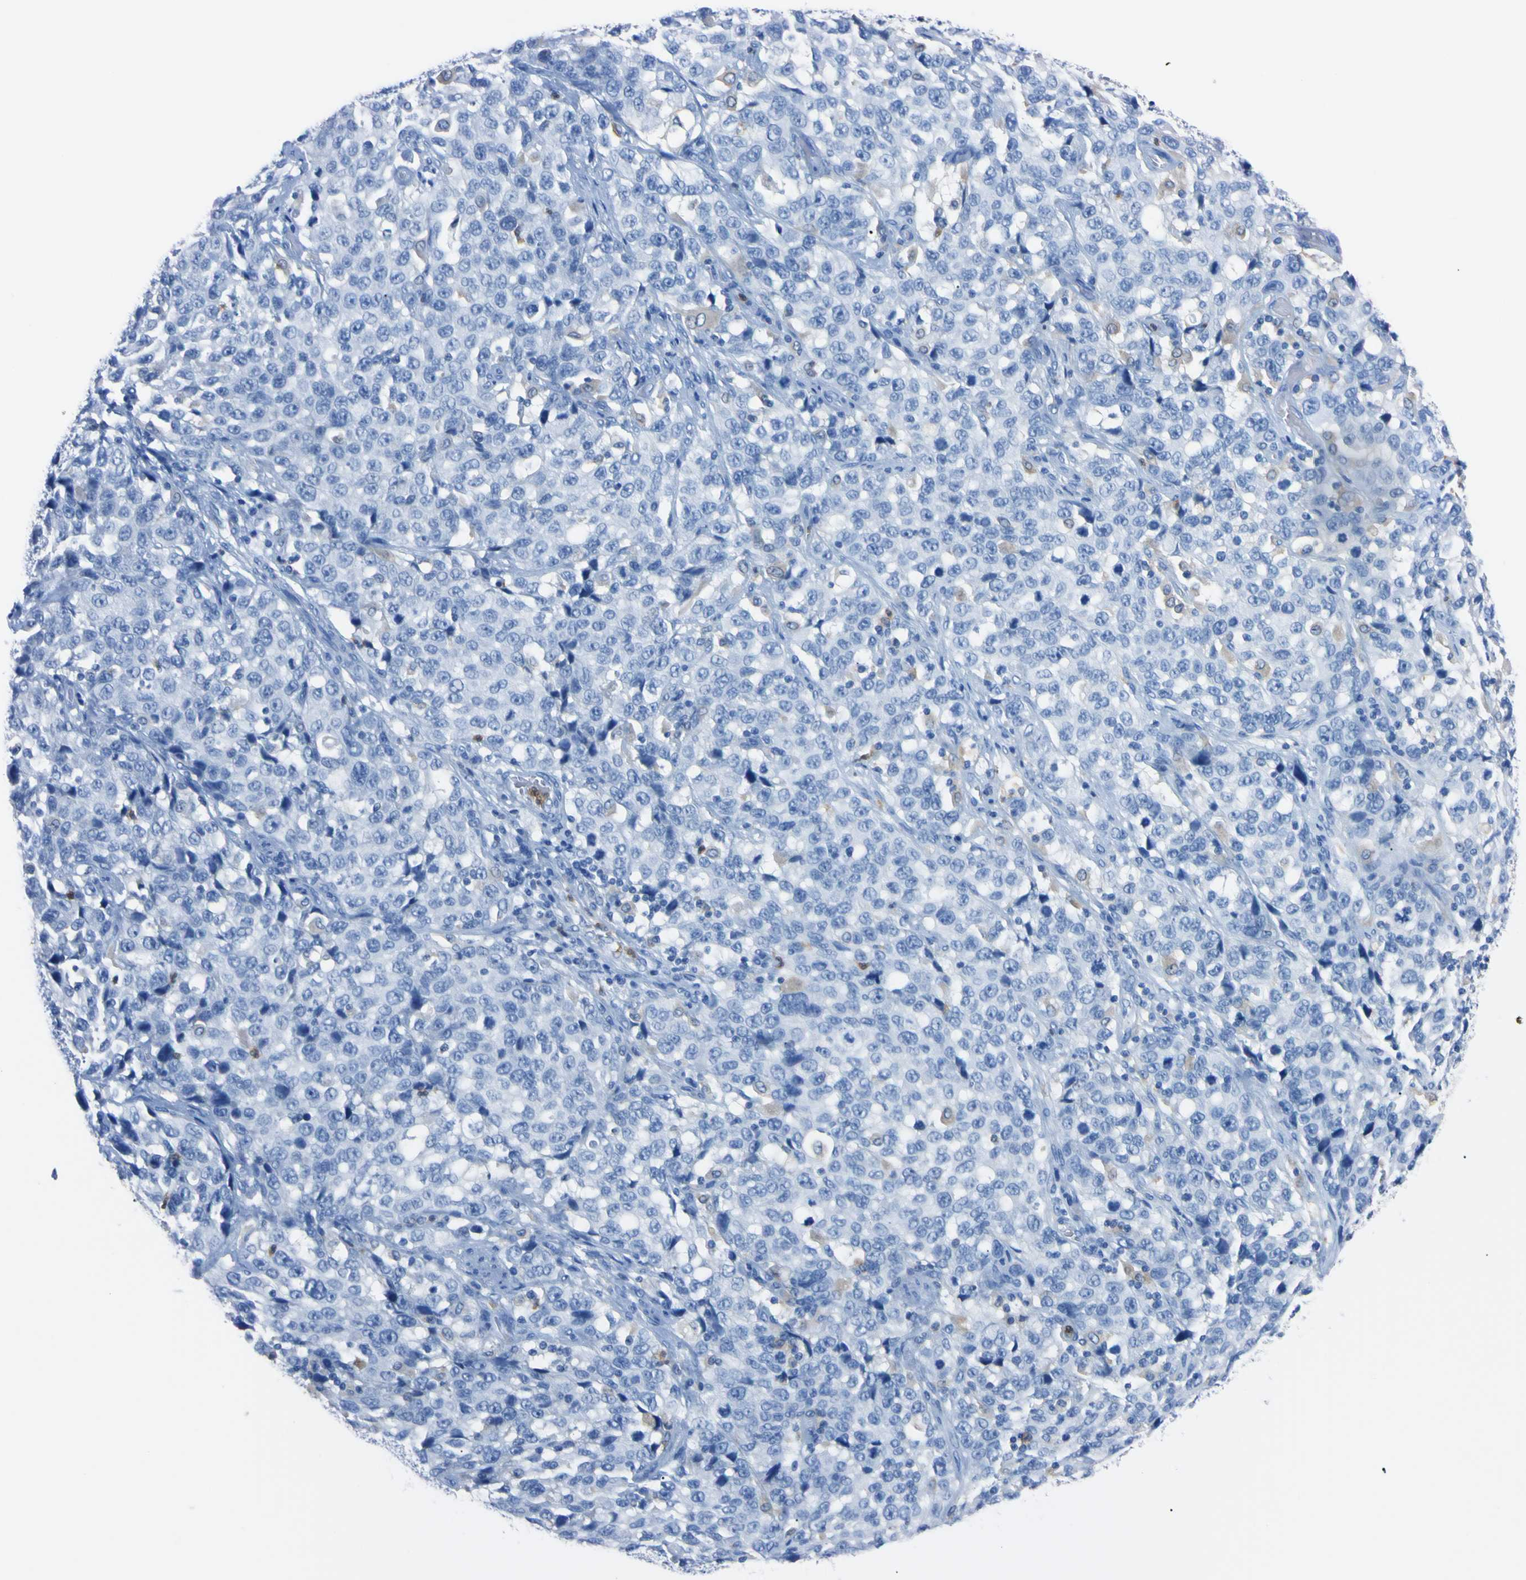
{"staining": {"intensity": "negative", "quantity": "none", "location": "none"}, "tissue": "stomach cancer", "cell_type": "Tumor cells", "image_type": "cancer", "snomed": [{"axis": "morphology", "description": "Normal tissue, NOS"}, {"axis": "morphology", "description": "Adenocarcinoma, NOS"}, {"axis": "topography", "description": "Stomach"}], "caption": "DAB (3,3'-diaminobenzidine) immunohistochemical staining of stomach cancer reveals no significant expression in tumor cells.", "gene": "NCF4", "patient": {"sex": "male", "age": 48}}